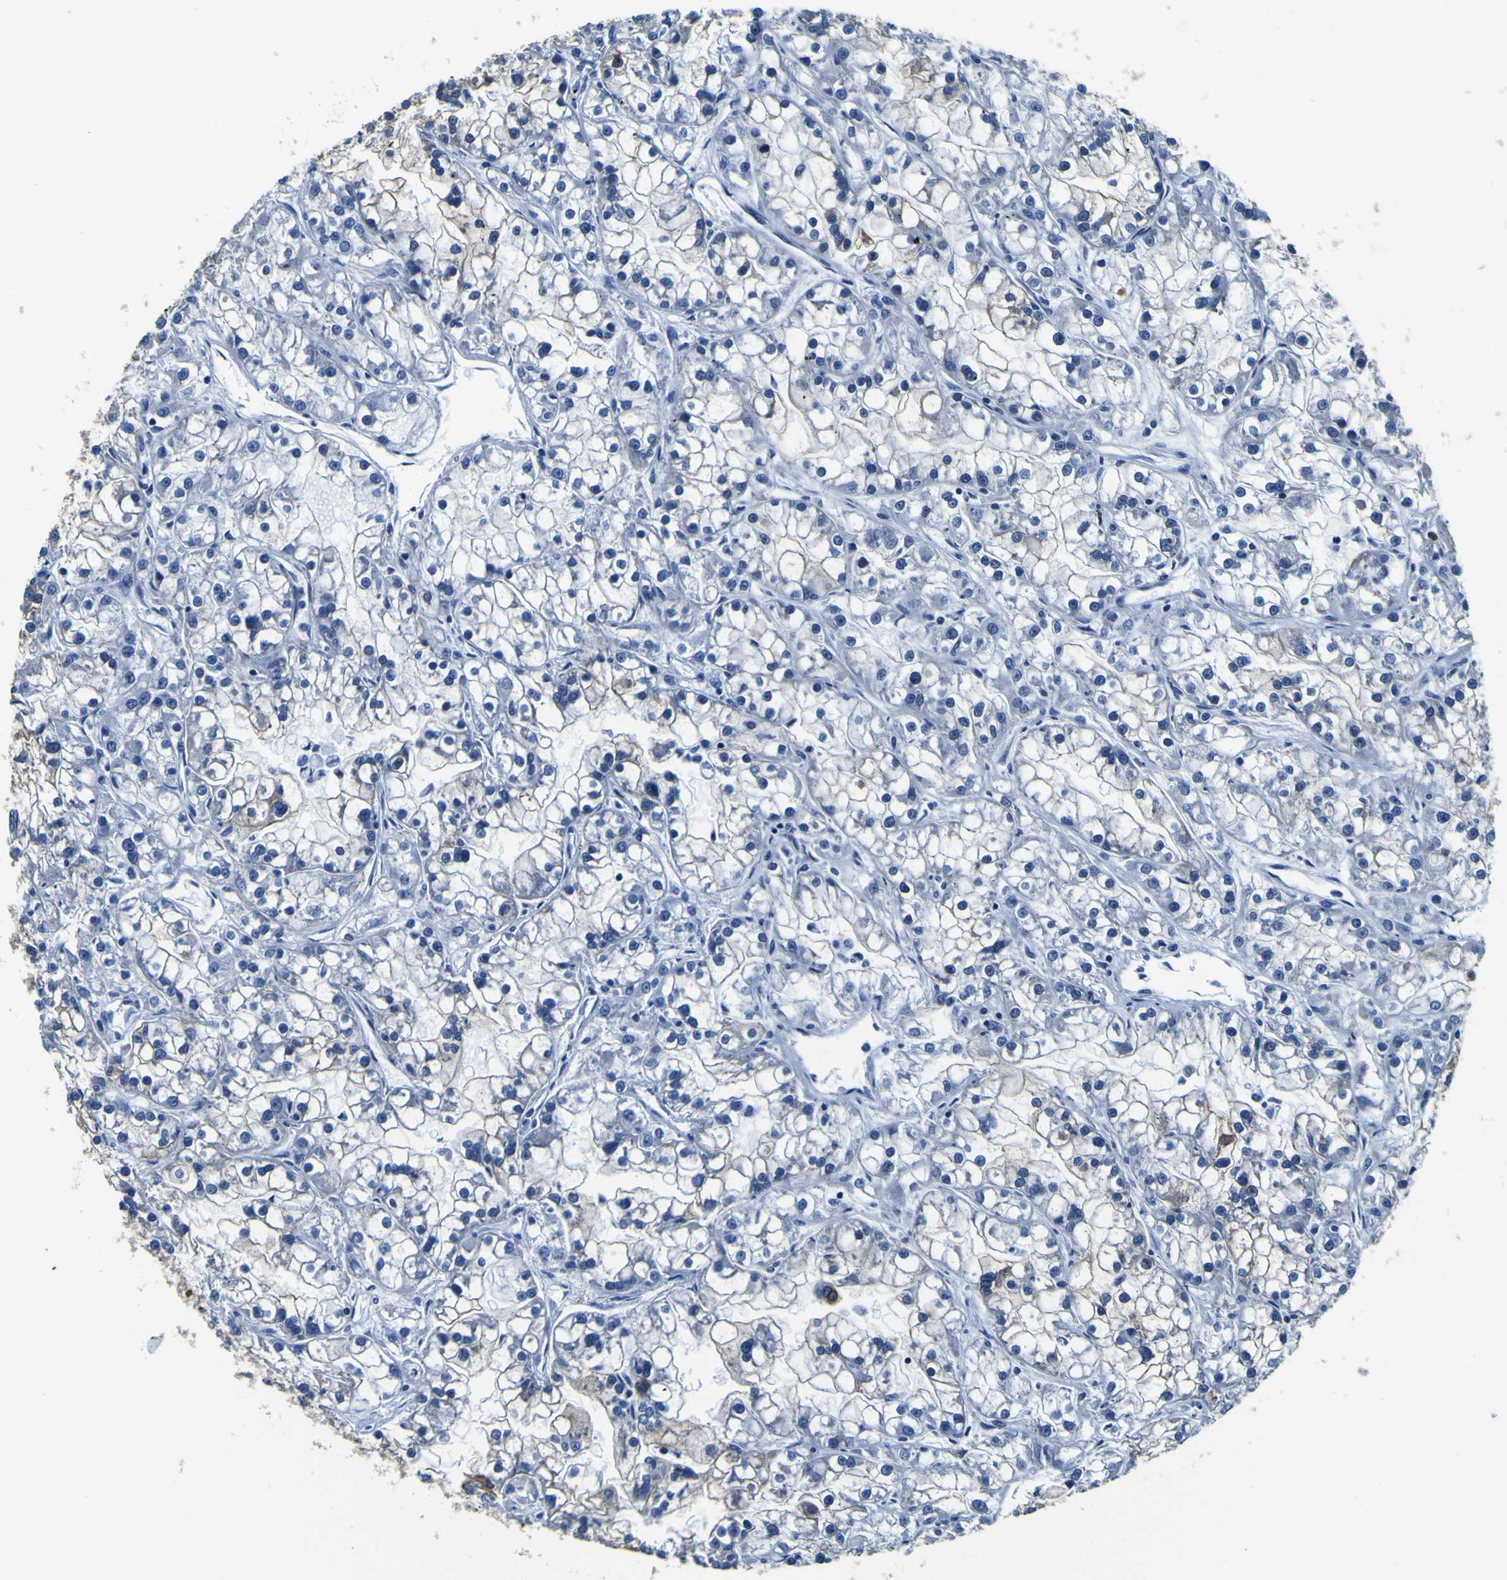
{"staining": {"intensity": "negative", "quantity": "none", "location": "none"}, "tissue": "renal cancer", "cell_type": "Tumor cells", "image_type": "cancer", "snomed": [{"axis": "morphology", "description": "Adenocarcinoma, NOS"}, {"axis": "topography", "description": "Kidney"}], "caption": "Immunohistochemical staining of adenocarcinoma (renal) reveals no significant staining in tumor cells.", "gene": "TUBA1B", "patient": {"sex": "female", "age": 52}}